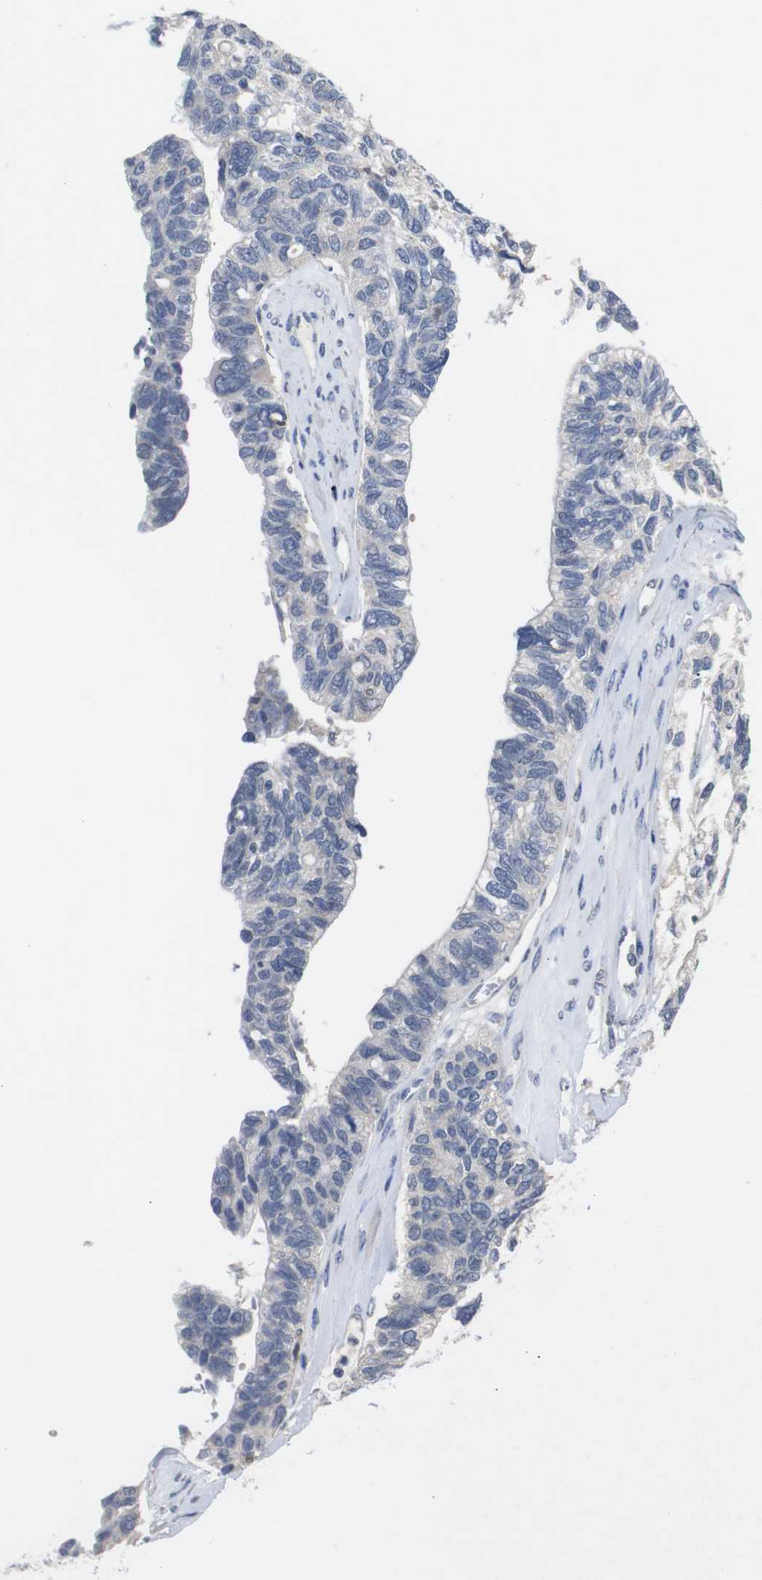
{"staining": {"intensity": "negative", "quantity": "none", "location": "none"}, "tissue": "ovarian cancer", "cell_type": "Tumor cells", "image_type": "cancer", "snomed": [{"axis": "morphology", "description": "Cystadenocarcinoma, serous, NOS"}, {"axis": "topography", "description": "Ovary"}], "caption": "Immunohistochemistry (IHC) micrograph of neoplastic tissue: human ovarian serous cystadenocarcinoma stained with DAB demonstrates no significant protein positivity in tumor cells.", "gene": "HNF1A", "patient": {"sex": "female", "age": 79}}